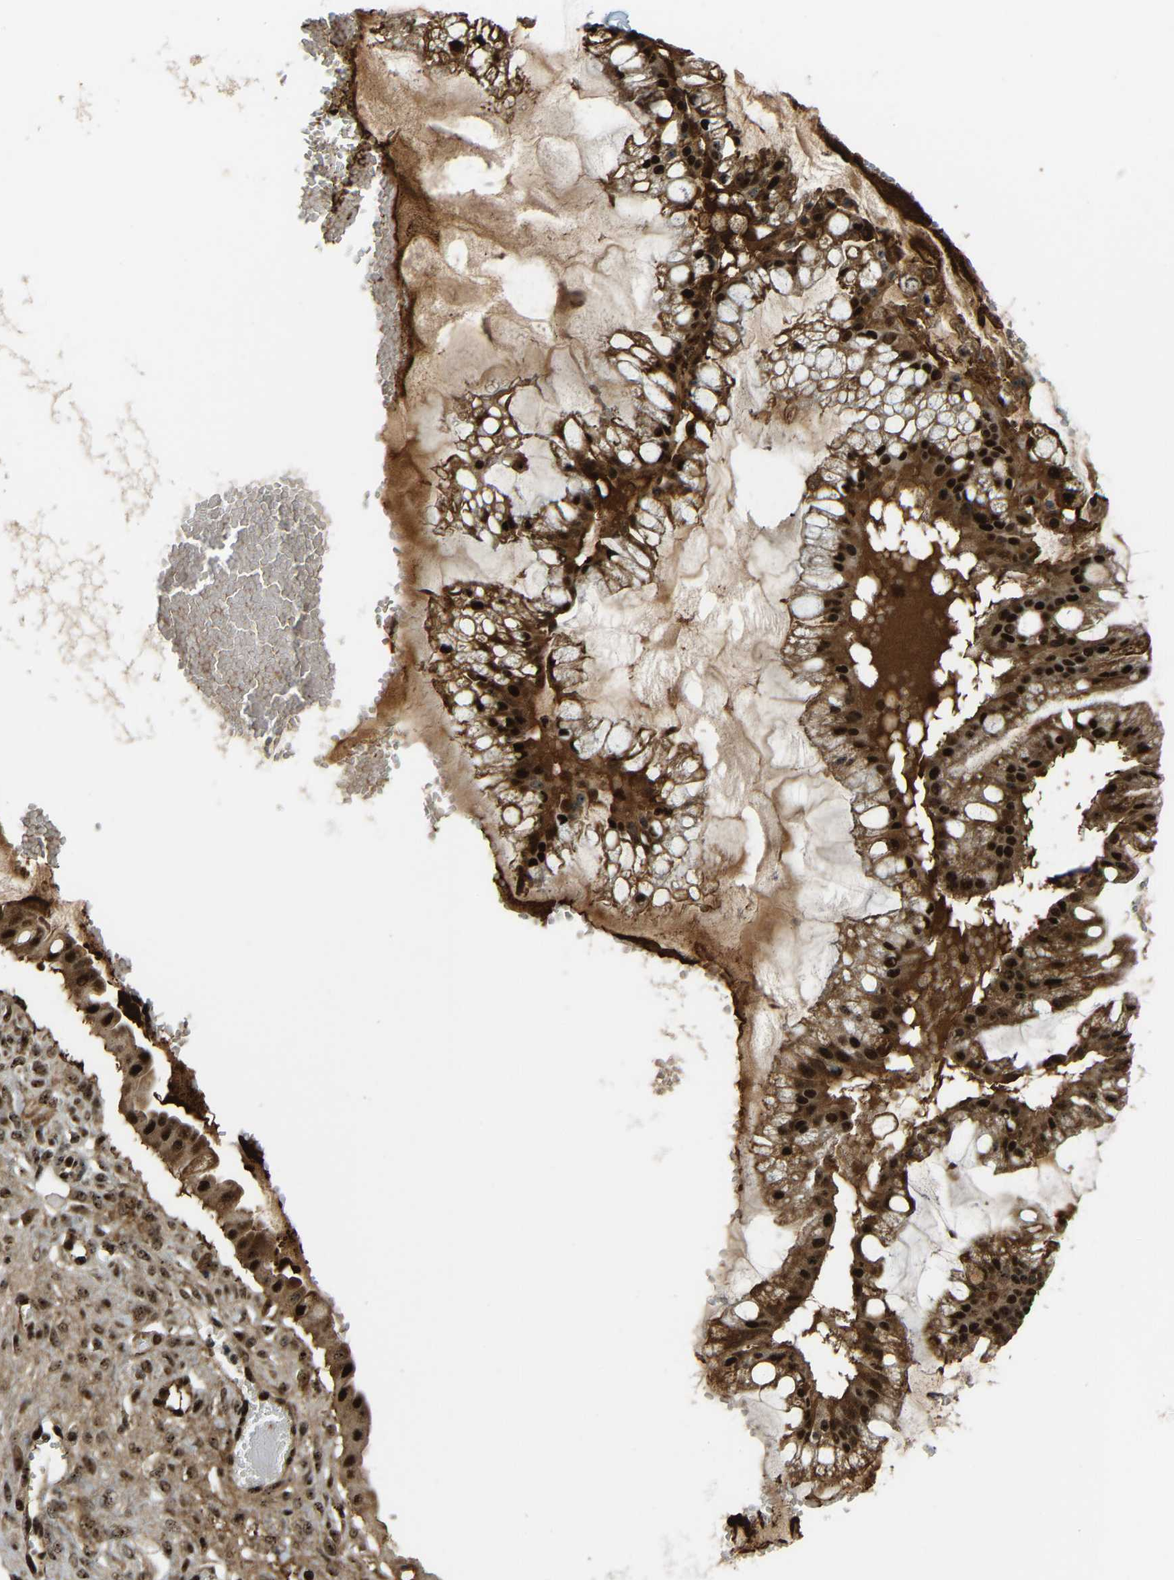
{"staining": {"intensity": "strong", "quantity": ">75%", "location": "cytoplasmic/membranous,nuclear"}, "tissue": "ovarian cancer", "cell_type": "Tumor cells", "image_type": "cancer", "snomed": [{"axis": "morphology", "description": "Cystadenocarcinoma, mucinous, NOS"}, {"axis": "topography", "description": "Ovary"}], "caption": "Ovarian cancer (mucinous cystadenocarcinoma) stained with DAB (3,3'-diaminobenzidine) immunohistochemistry (IHC) exhibits high levels of strong cytoplasmic/membranous and nuclear expression in approximately >75% of tumor cells.", "gene": "ZNF687", "patient": {"sex": "female", "age": 73}}